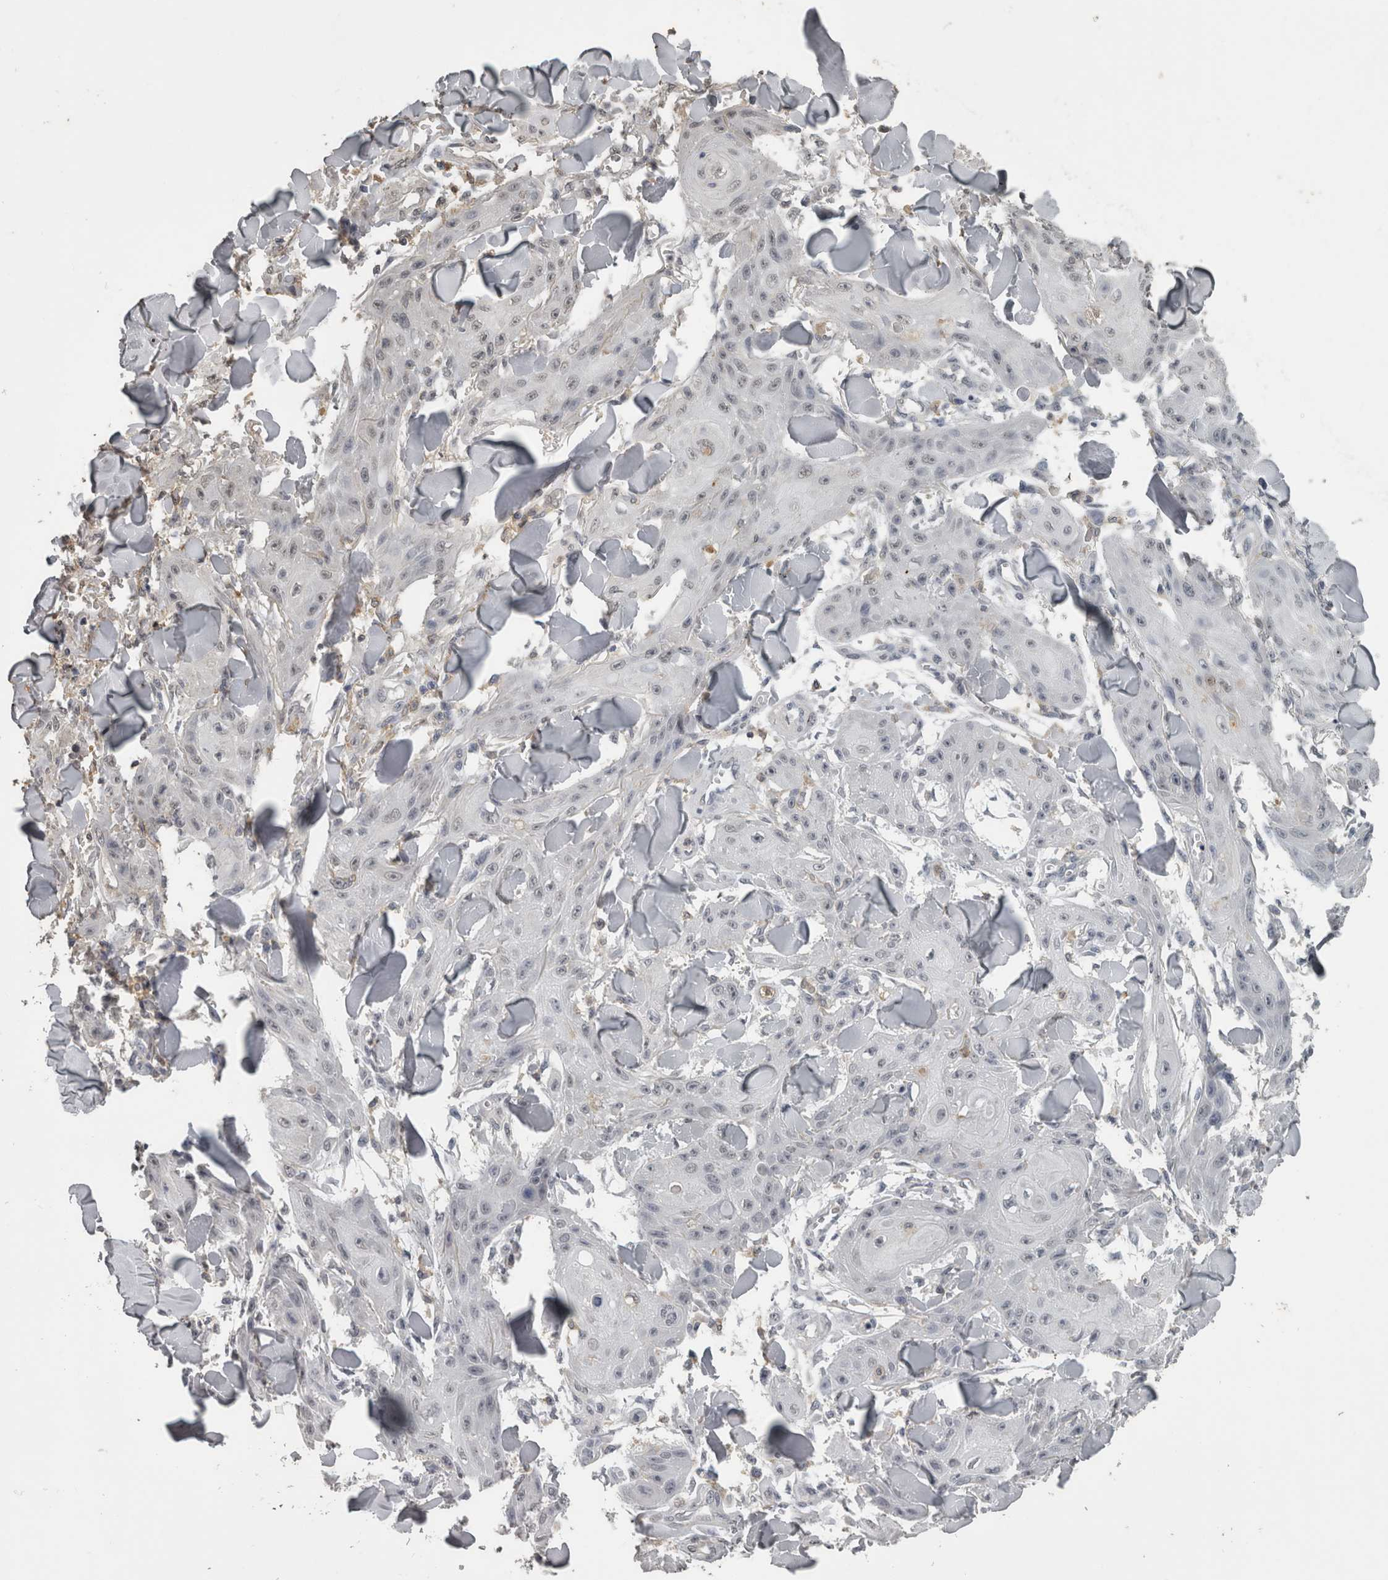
{"staining": {"intensity": "negative", "quantity": "none", "location": "none"}, "tissue": "skin cancer", "cell_type": "Tumor cells", "image_type": "cancer", "snomed": [{"axis": "morphology", "description": "Squamous cell carcinoma, NOS"}, {"axis": "topography", "description": "Skin"}], "caption": "Immunohistochemistry (IHC) of skin cancer (squamous cell carcinoma) displays no positivity in tumor cells.", "gene": "PIK3AP1", "patient": {"sex": "male", "age": 74}}